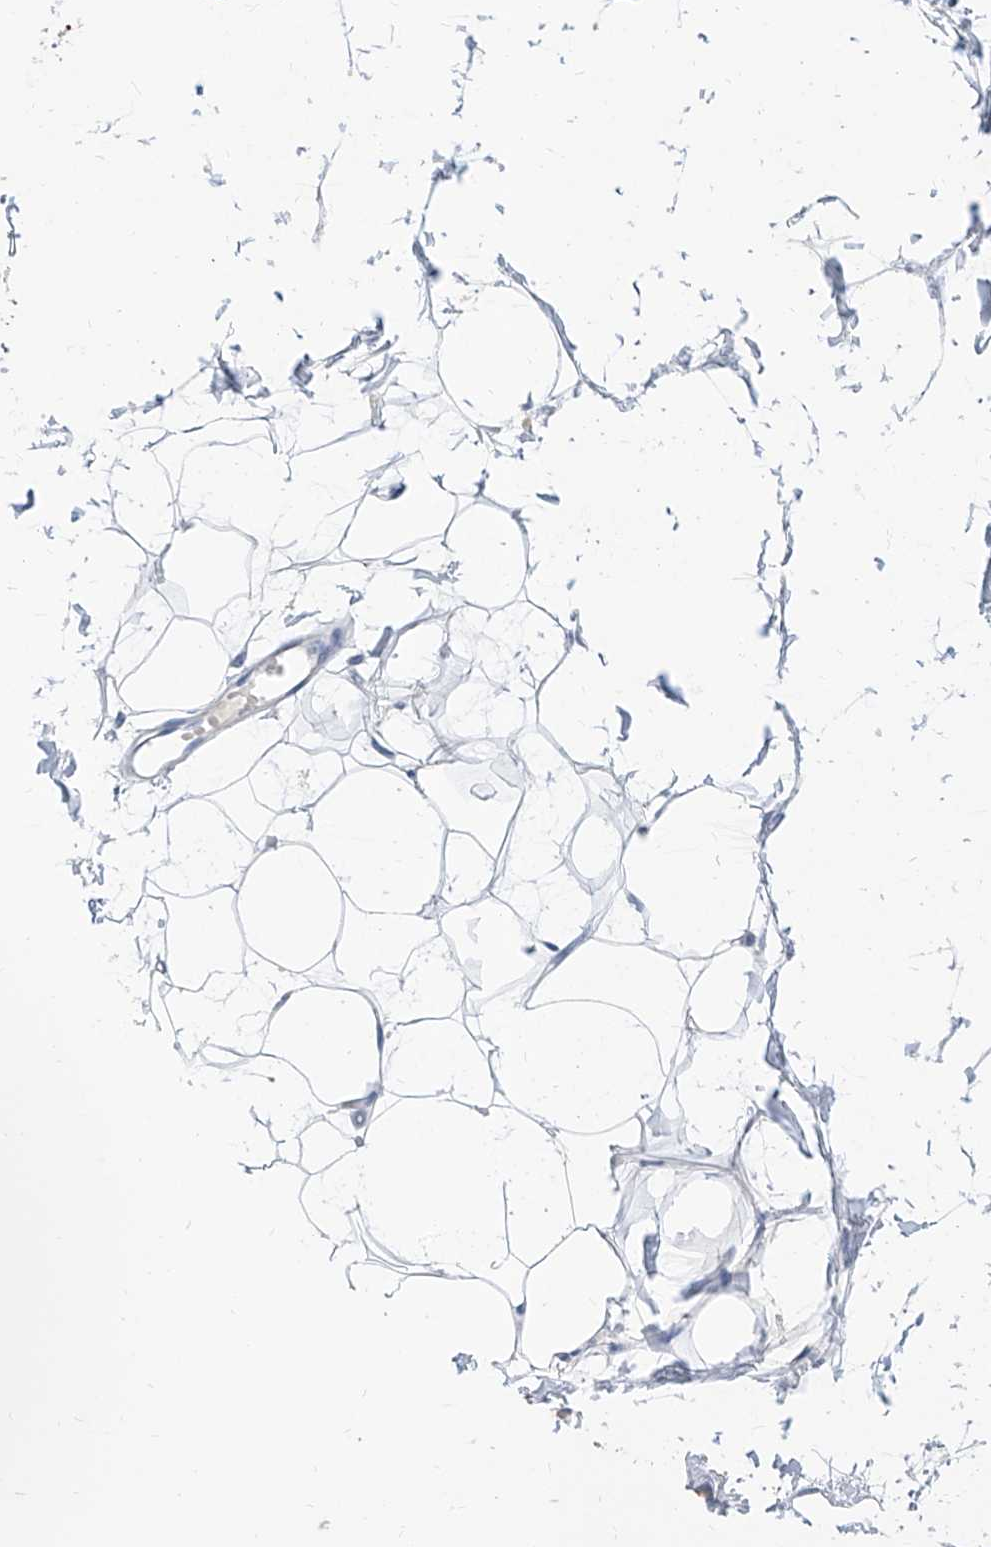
{"staining": {"intensity": "negative", "quantity": "none", "location": "none"}, "tissue": "adipose tissue", "cell_type": "Adipocytes", "image_type": "normal", "snomed": [{"axis": "morphology", "description": "Normal tissue, NOS"}, {"axis": "topography", "description": "Breast"}], "caption": "A photomicrograph of adipose tissue stained for a protein shows no brown staining in adipocytes.", "gene": "SLC25A29", "patient": {"sex": "female", "age": 23}}